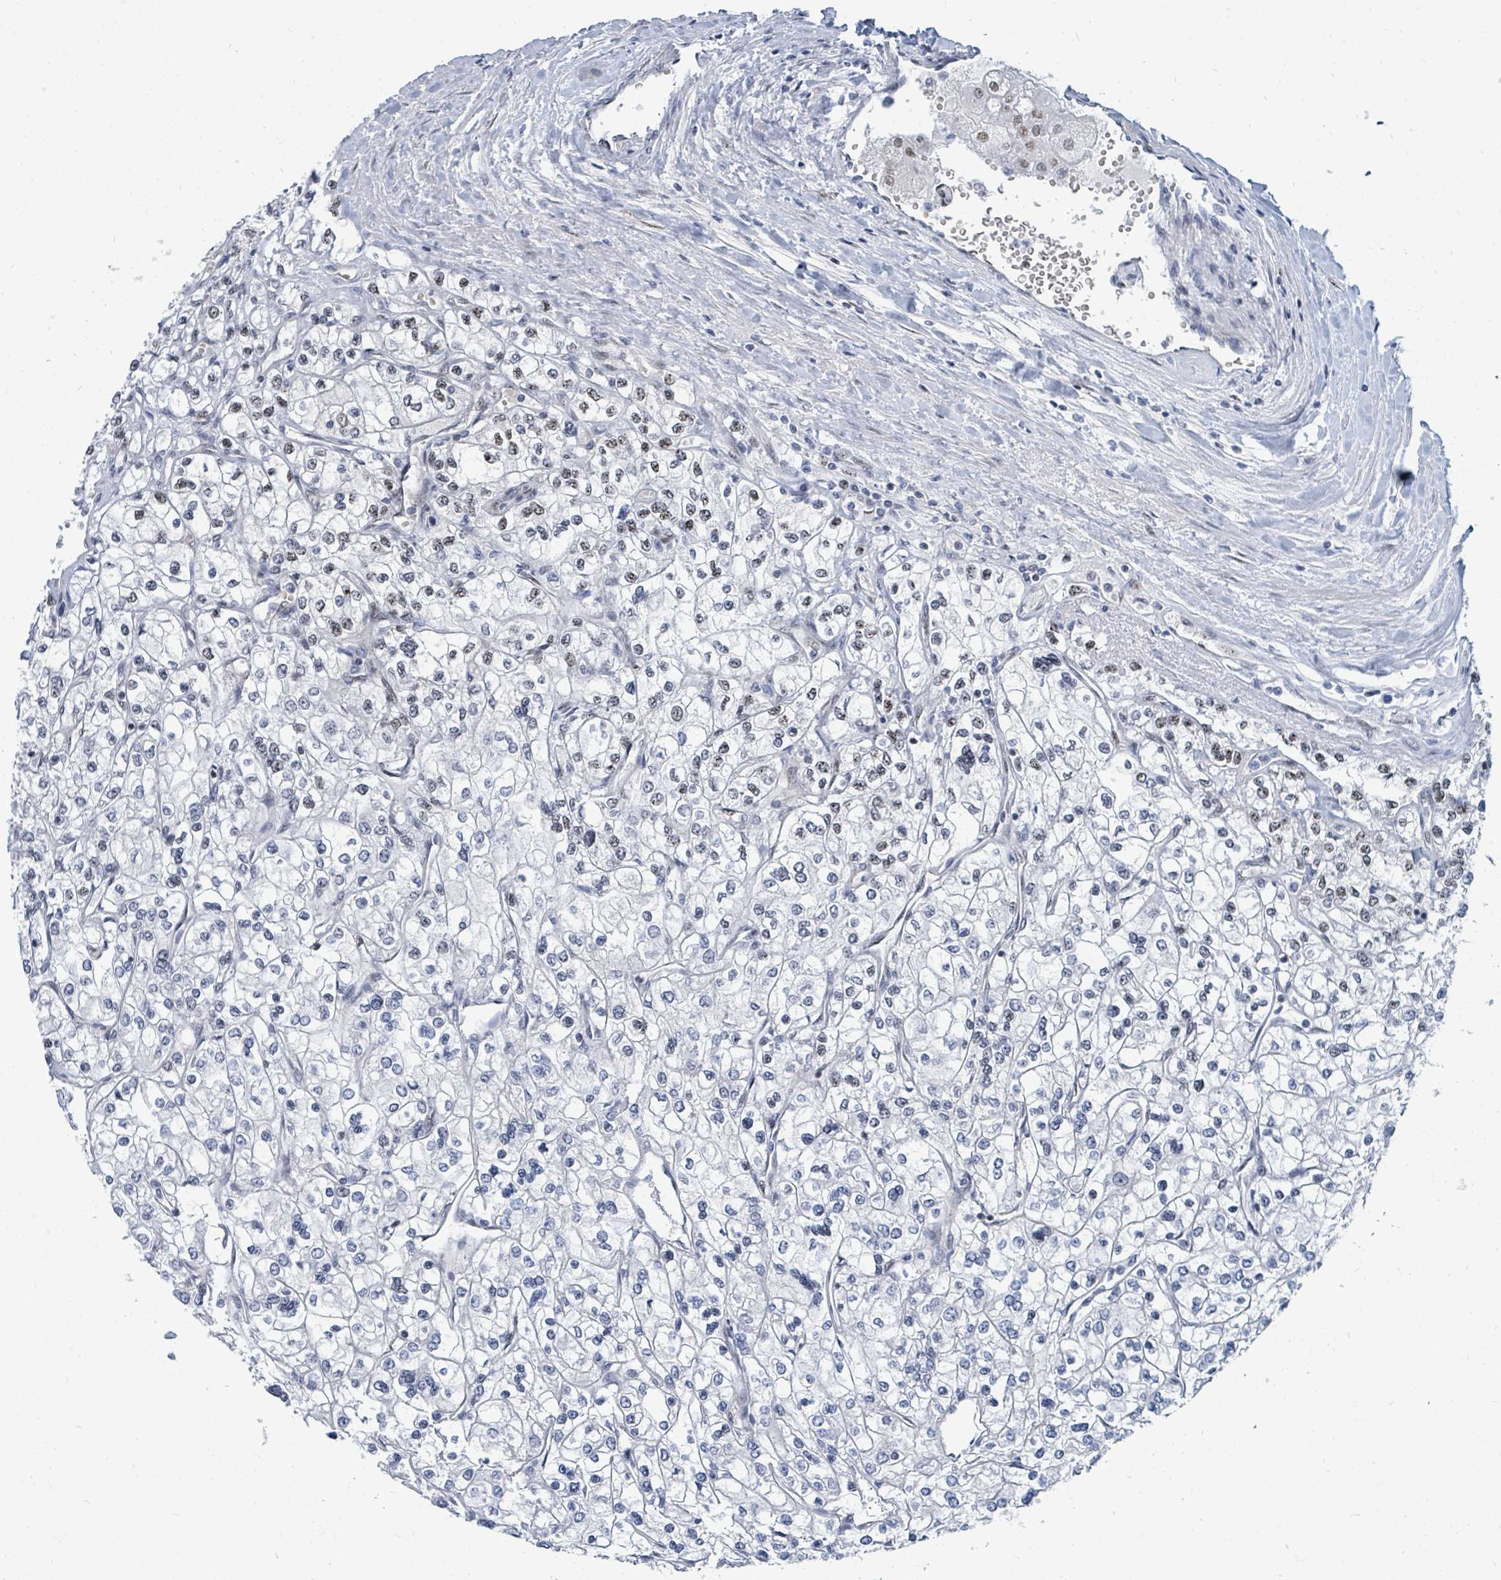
{"staining": {"intensity": "weak", "quantity": "<25%", "location": "nuclear"}, "tissue": "renal cancer", "cell_type": "Tumor cells", "image_type": "cancer", "snomed": [{"axis": "morphology", "description": "Adenocarcinoma, NOS"}, {"axis": "topography", "description": "Kidney"}], "caption": "This is a image of IHC staining of renal cancer (adenocarcinoma), which shows no positivity in tumor cells.", "gene": "SUMO4", "patient": {"sex": "male", "age": 80}}